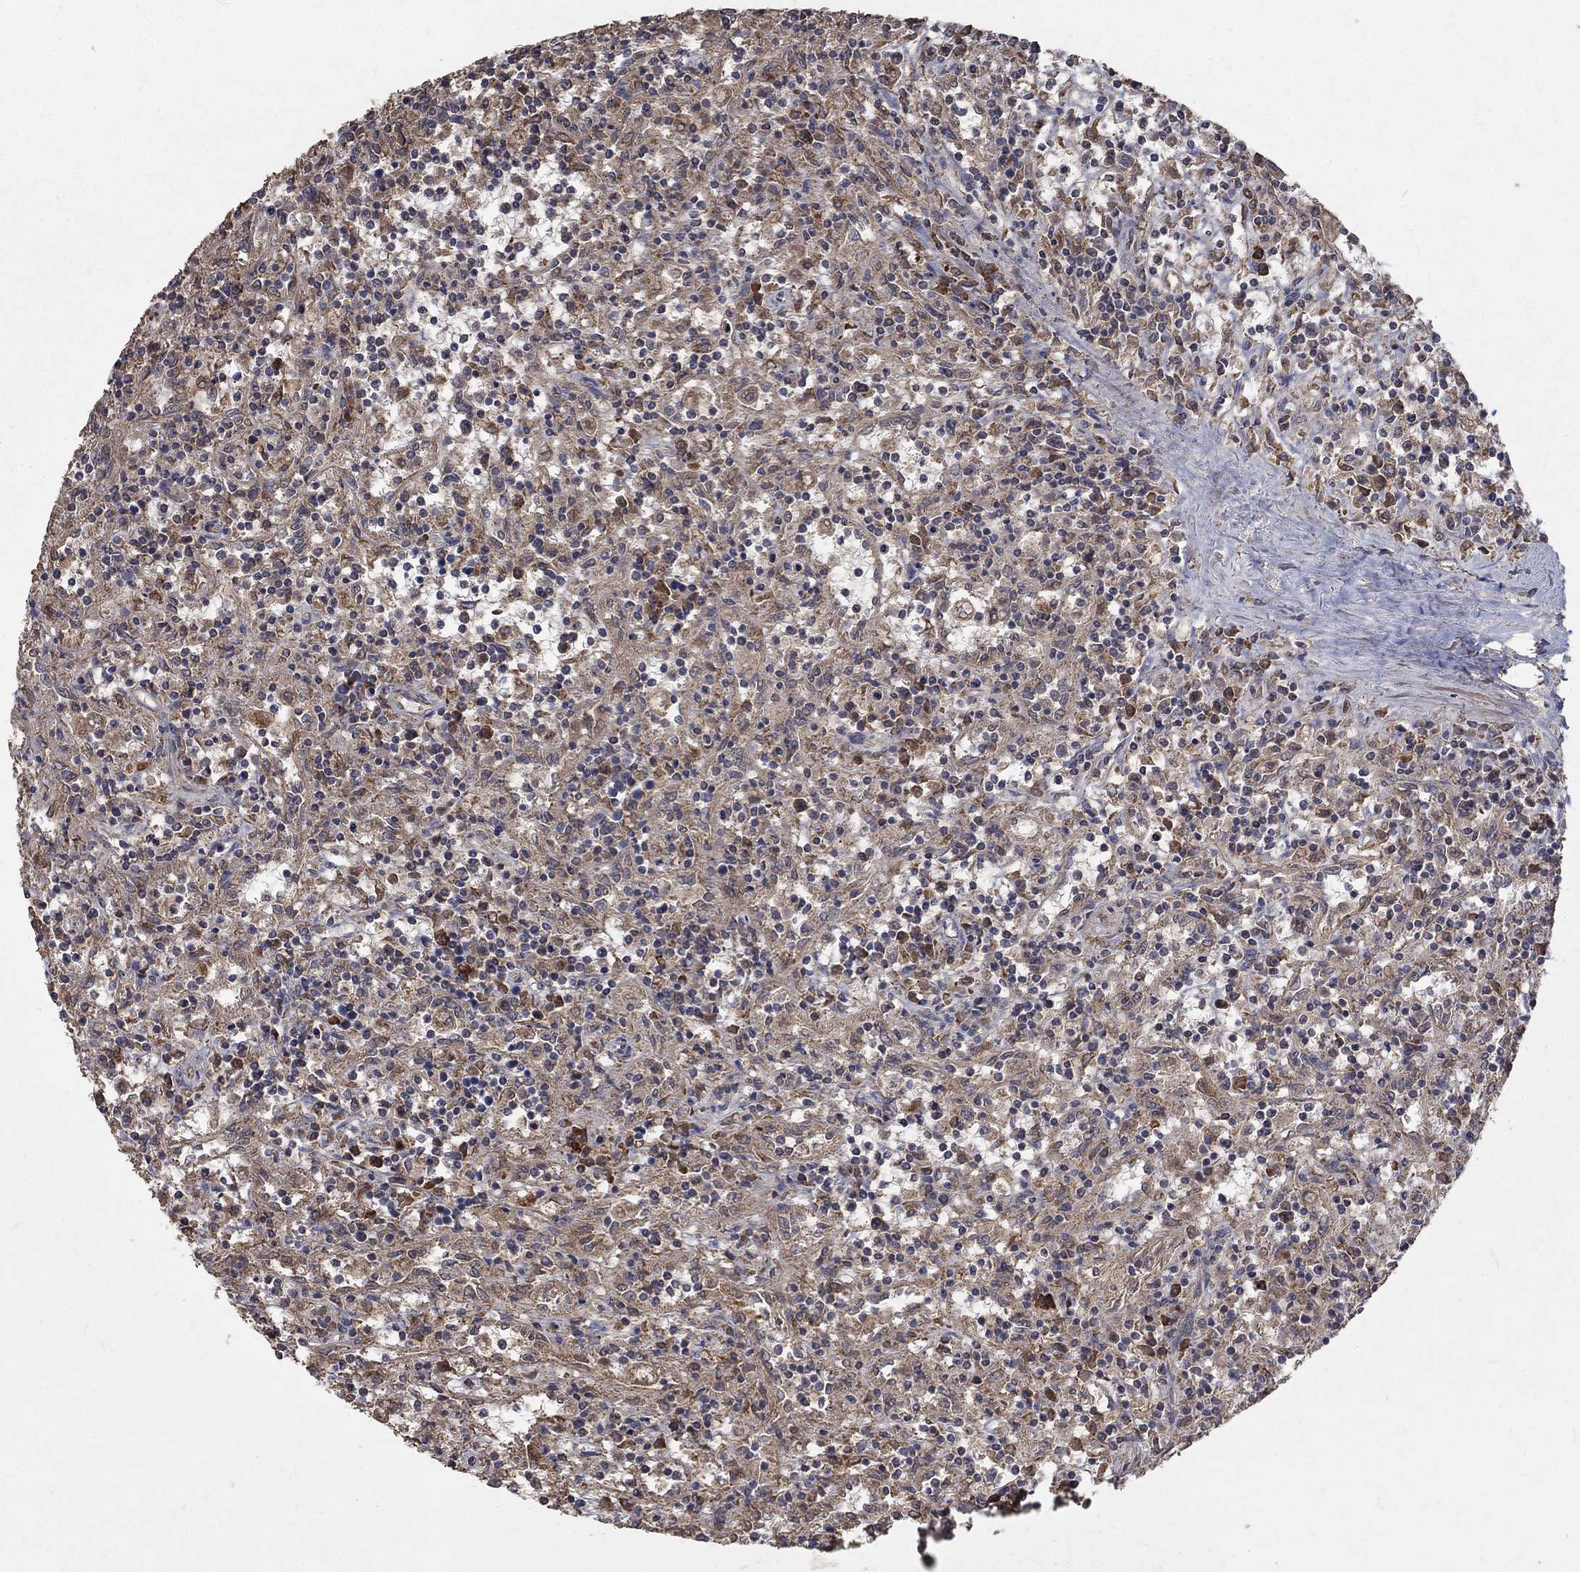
{"staining": {"intensity": "weak", "quantity": ">75%", "location": "cytoplasmic/membranous"}, "tissue": "lymphoma", "cell_type": "Tumor cells", "image_type": "cancer", "snomed": [{"axis": "morphology", "description": "Malignant lymphoma, non-Hodgkin's type, Low grade"}, {"axis": "topography", "description": "Spleen"}], "caption": "Malignant lymphoma, non-Hodgkin's type (low-grade) stained for a protein (brown) displays weak cytoplasmic/membranous positive staining in about >75% of tumor cells.", "gene": "C17orf75", "patient": {"sex": "male", "age": 62}}